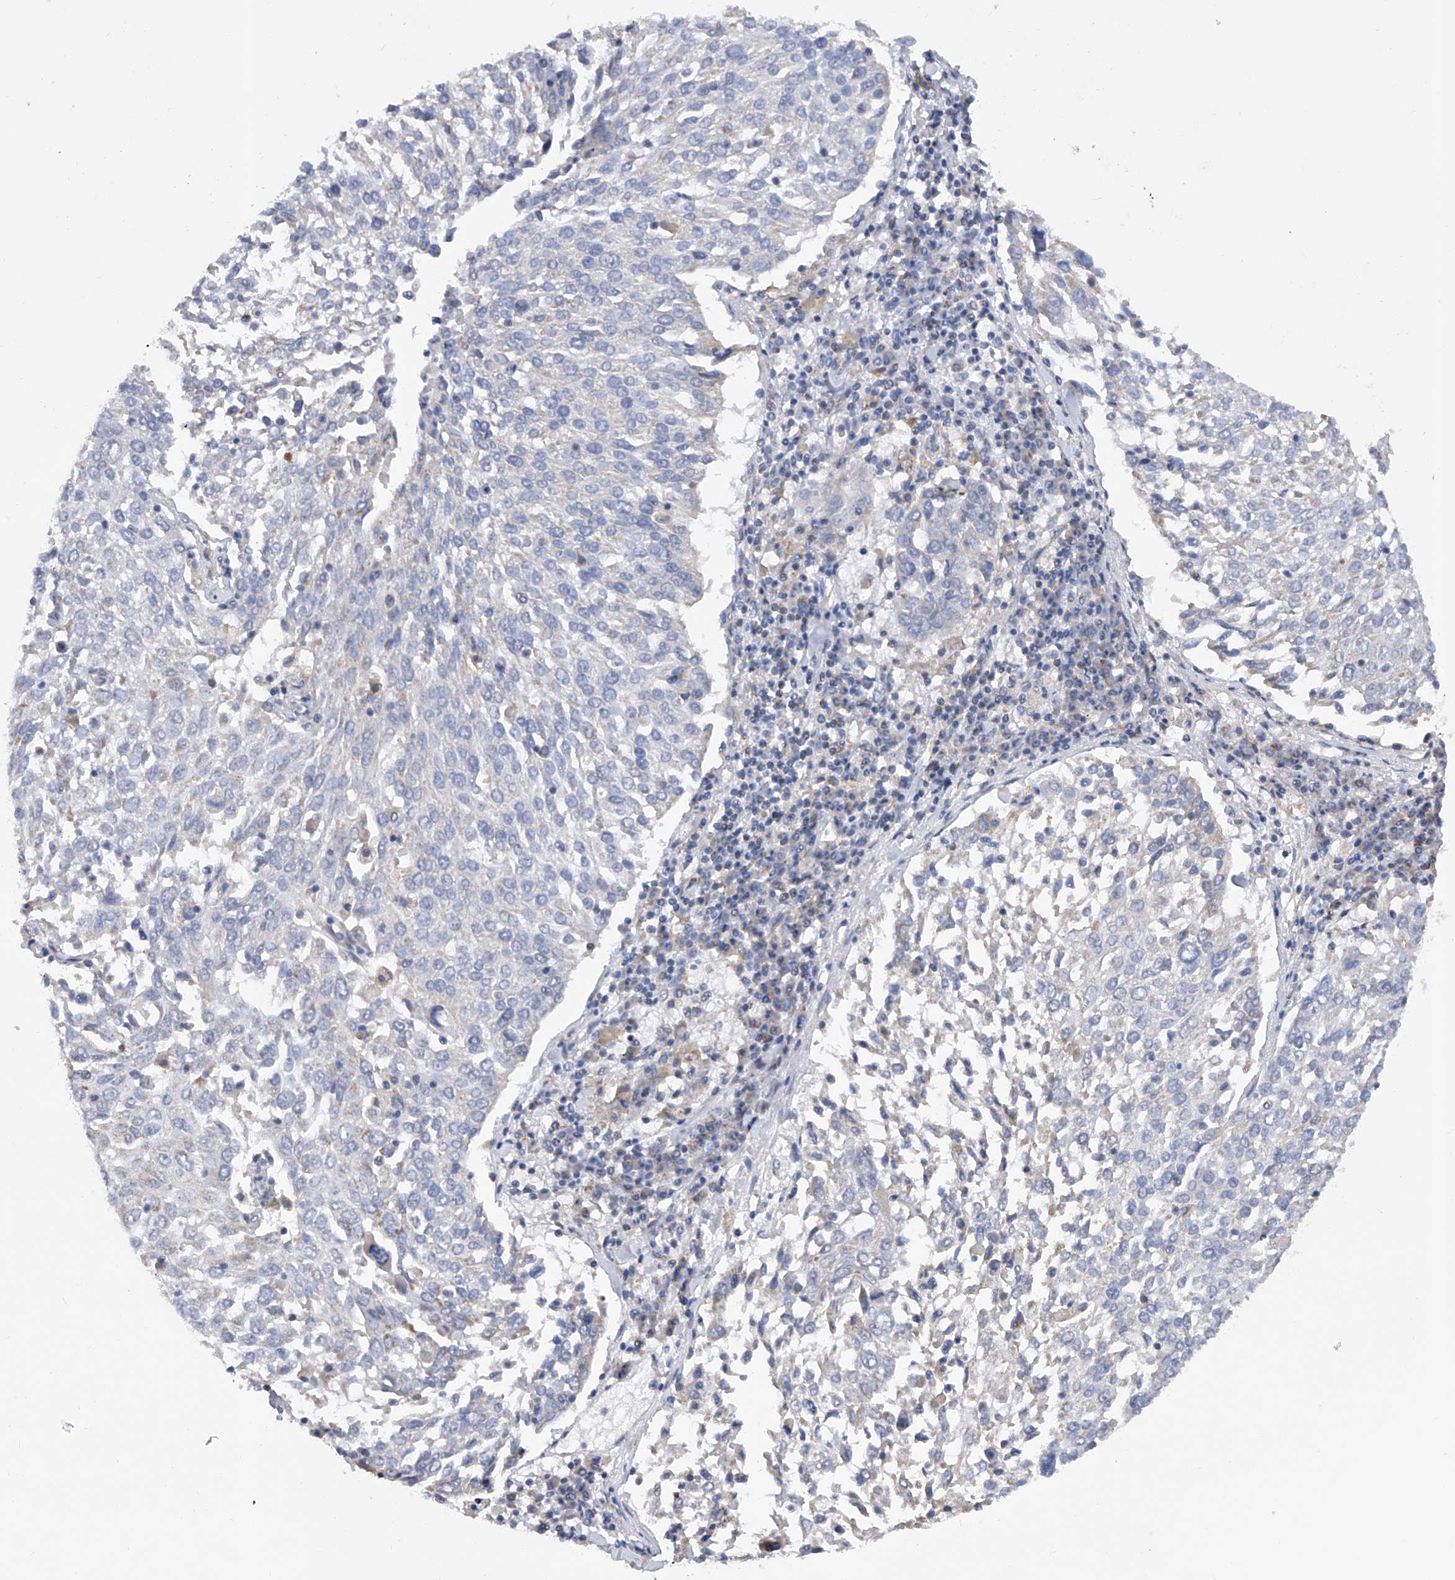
{"staining": {"intensity": "negative", "quantity": "none", "location": "none"}, "tissue": "lung cancer", "cell_type": "Tumor cells", "image_type": "cancer", "snomed": [{"axis": "morphology", "description": "Squamous cell carcinoma, NOS"}, {"axis": "topography", "description": "Lung"}], "caption": "DAB immunohistochemical staining of lung squamous cell carcinoma exhibits no significant positivity in tumor cells. (IHC, brightfield microscopy, high magnification).", "gene": "PDSS2", "patient": {"sex": "male", "age": 65}}